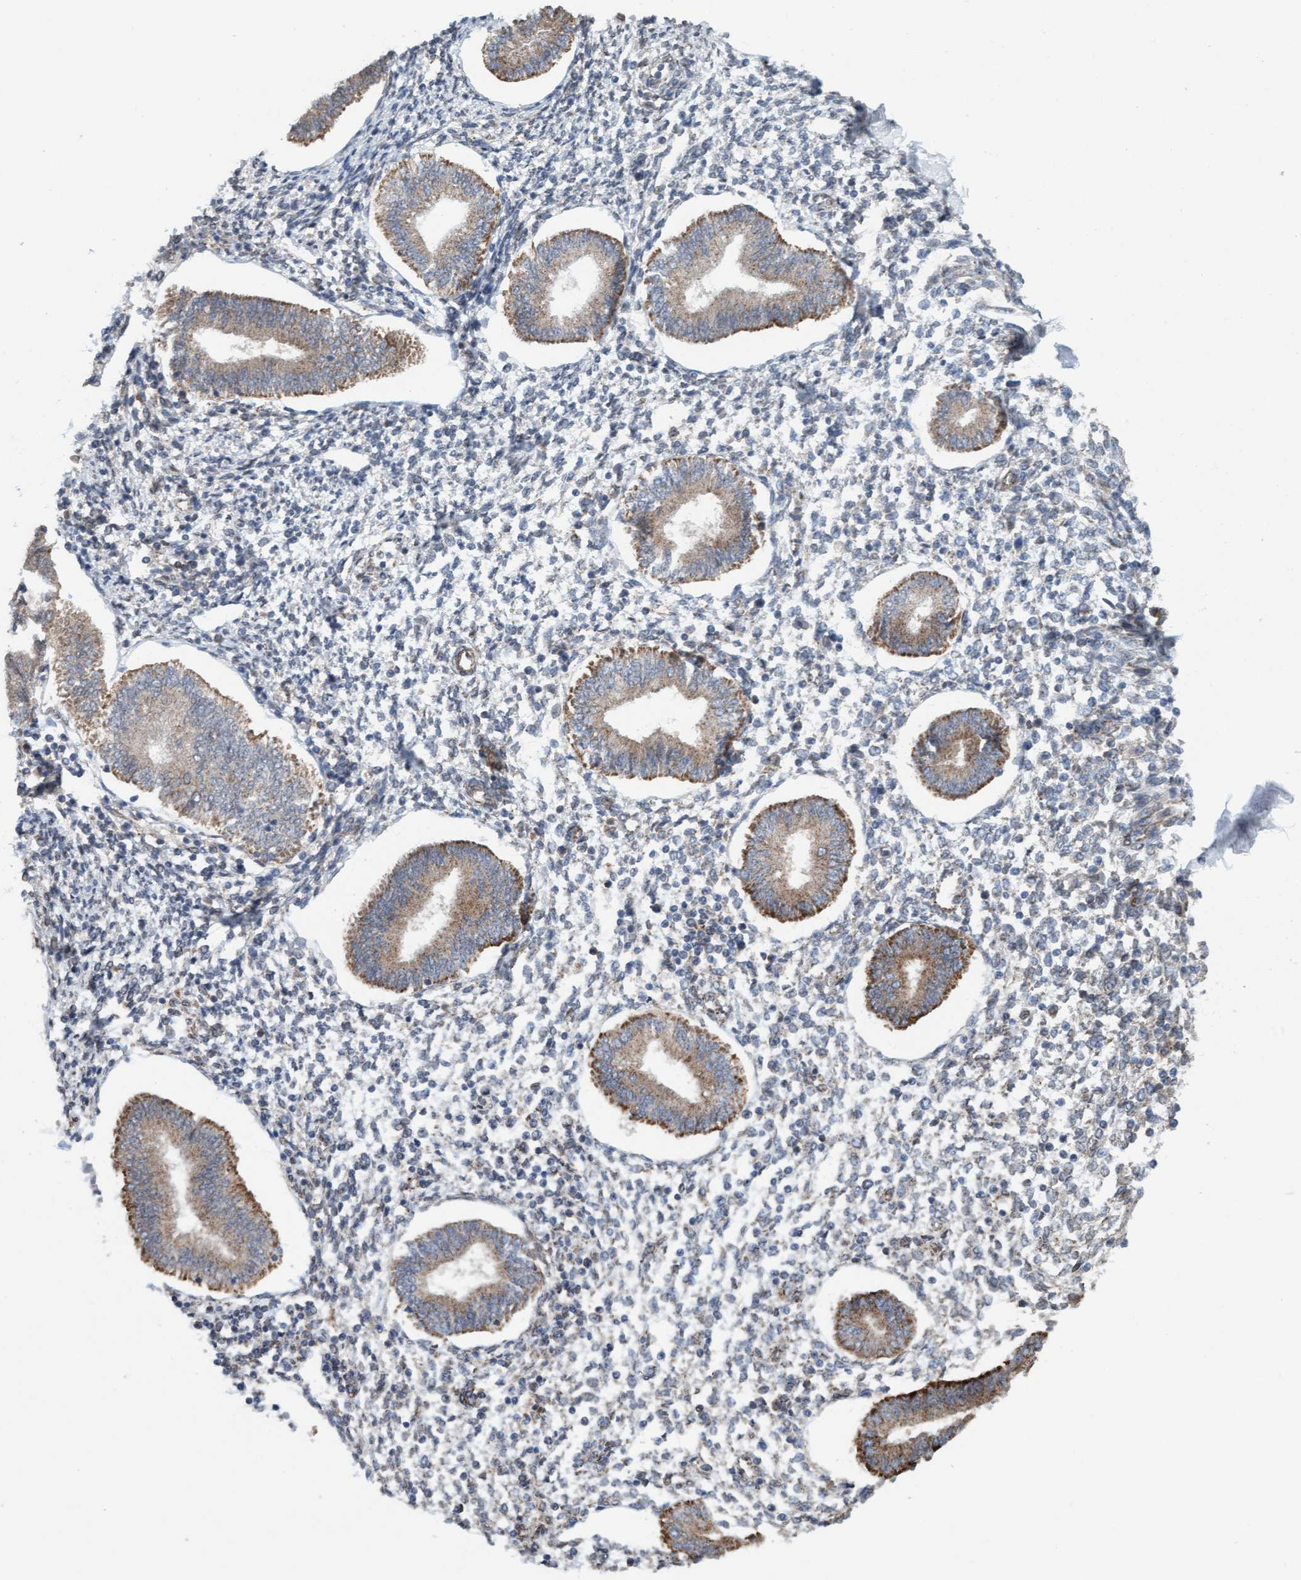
{"staining": {"intensity": "moderate", "quantity": "<25%", "location": "cytoplasmic/membranous"}, "tissue": "endometrium", "cell_type": "Cells in endometrial stroma", "image_type": "normal", "snomed": [{"axis": "morphology", "description": "Normal tissue, NOS"}, {"axis": "topography", "description": "Endometrium"}], "caption": "Endometrium stained with immunohistochemistry reveals moderate cytoplasmic/membranous staining in approximately <25% of cells in endometrial stroma.", "gene": "MRPS23", "patient": {"sex": "female", "age": 50}}